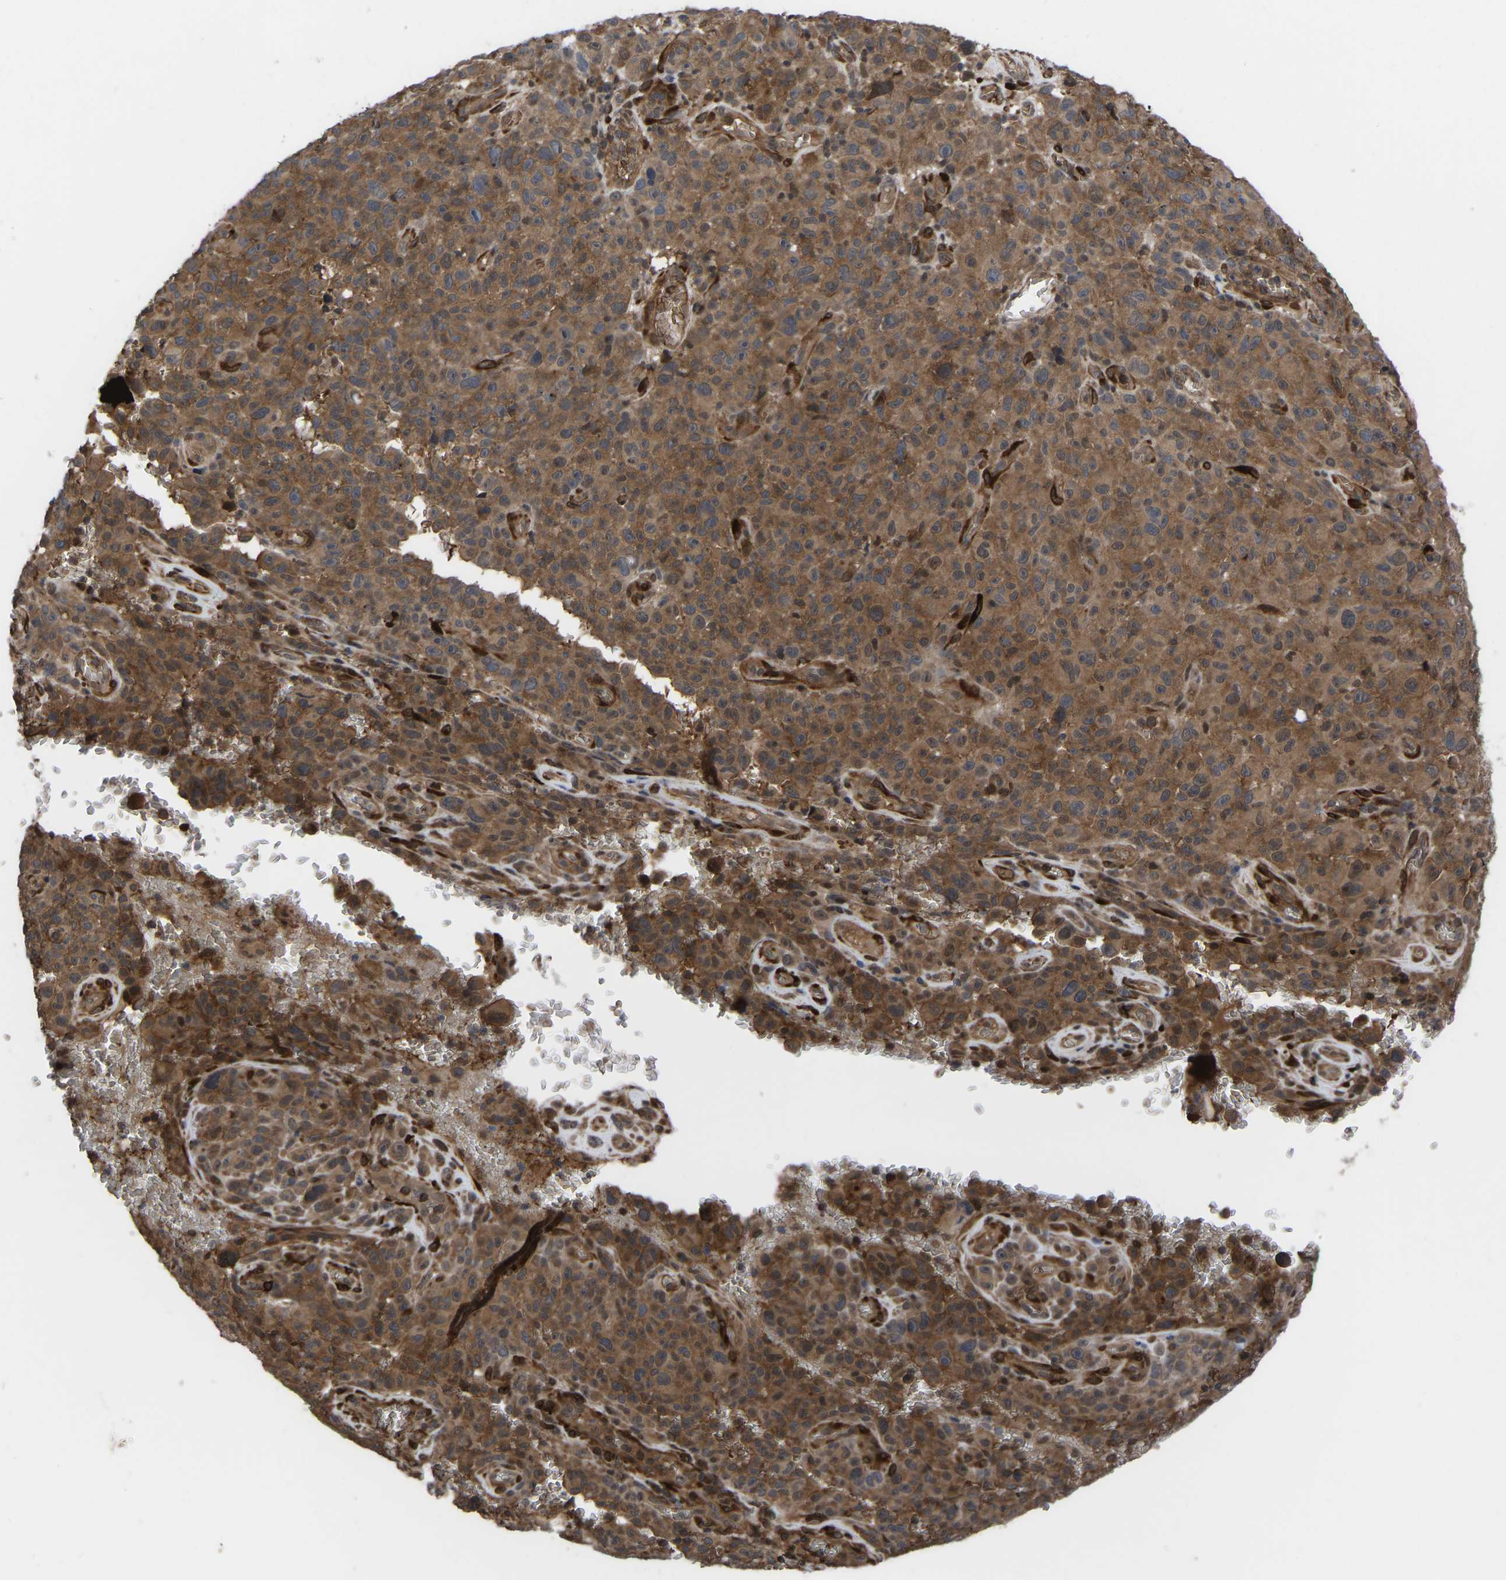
{"staining": {"intensity": "moderate", "quantity": ">75%", "location": "cytoplasmic/membranous,nuclear"}, "tissue": "melanoma", "cell_type": "Tumor cells", "image_type": "cancer", "snomed": [{"axis": "morphology", "description": "Malignant melanoma, NOS"}, {"axis": "topography", "description": "Skin"}], "caption": "Melanoma tissue demonstrates moderate cytoplasmic/membranous and nuclear expression in approximately >75% of tumor cells, visualized by immunohistochemistry.", "gene": "CYP7B1", "patient": {"sex": "female", "age": 82}}